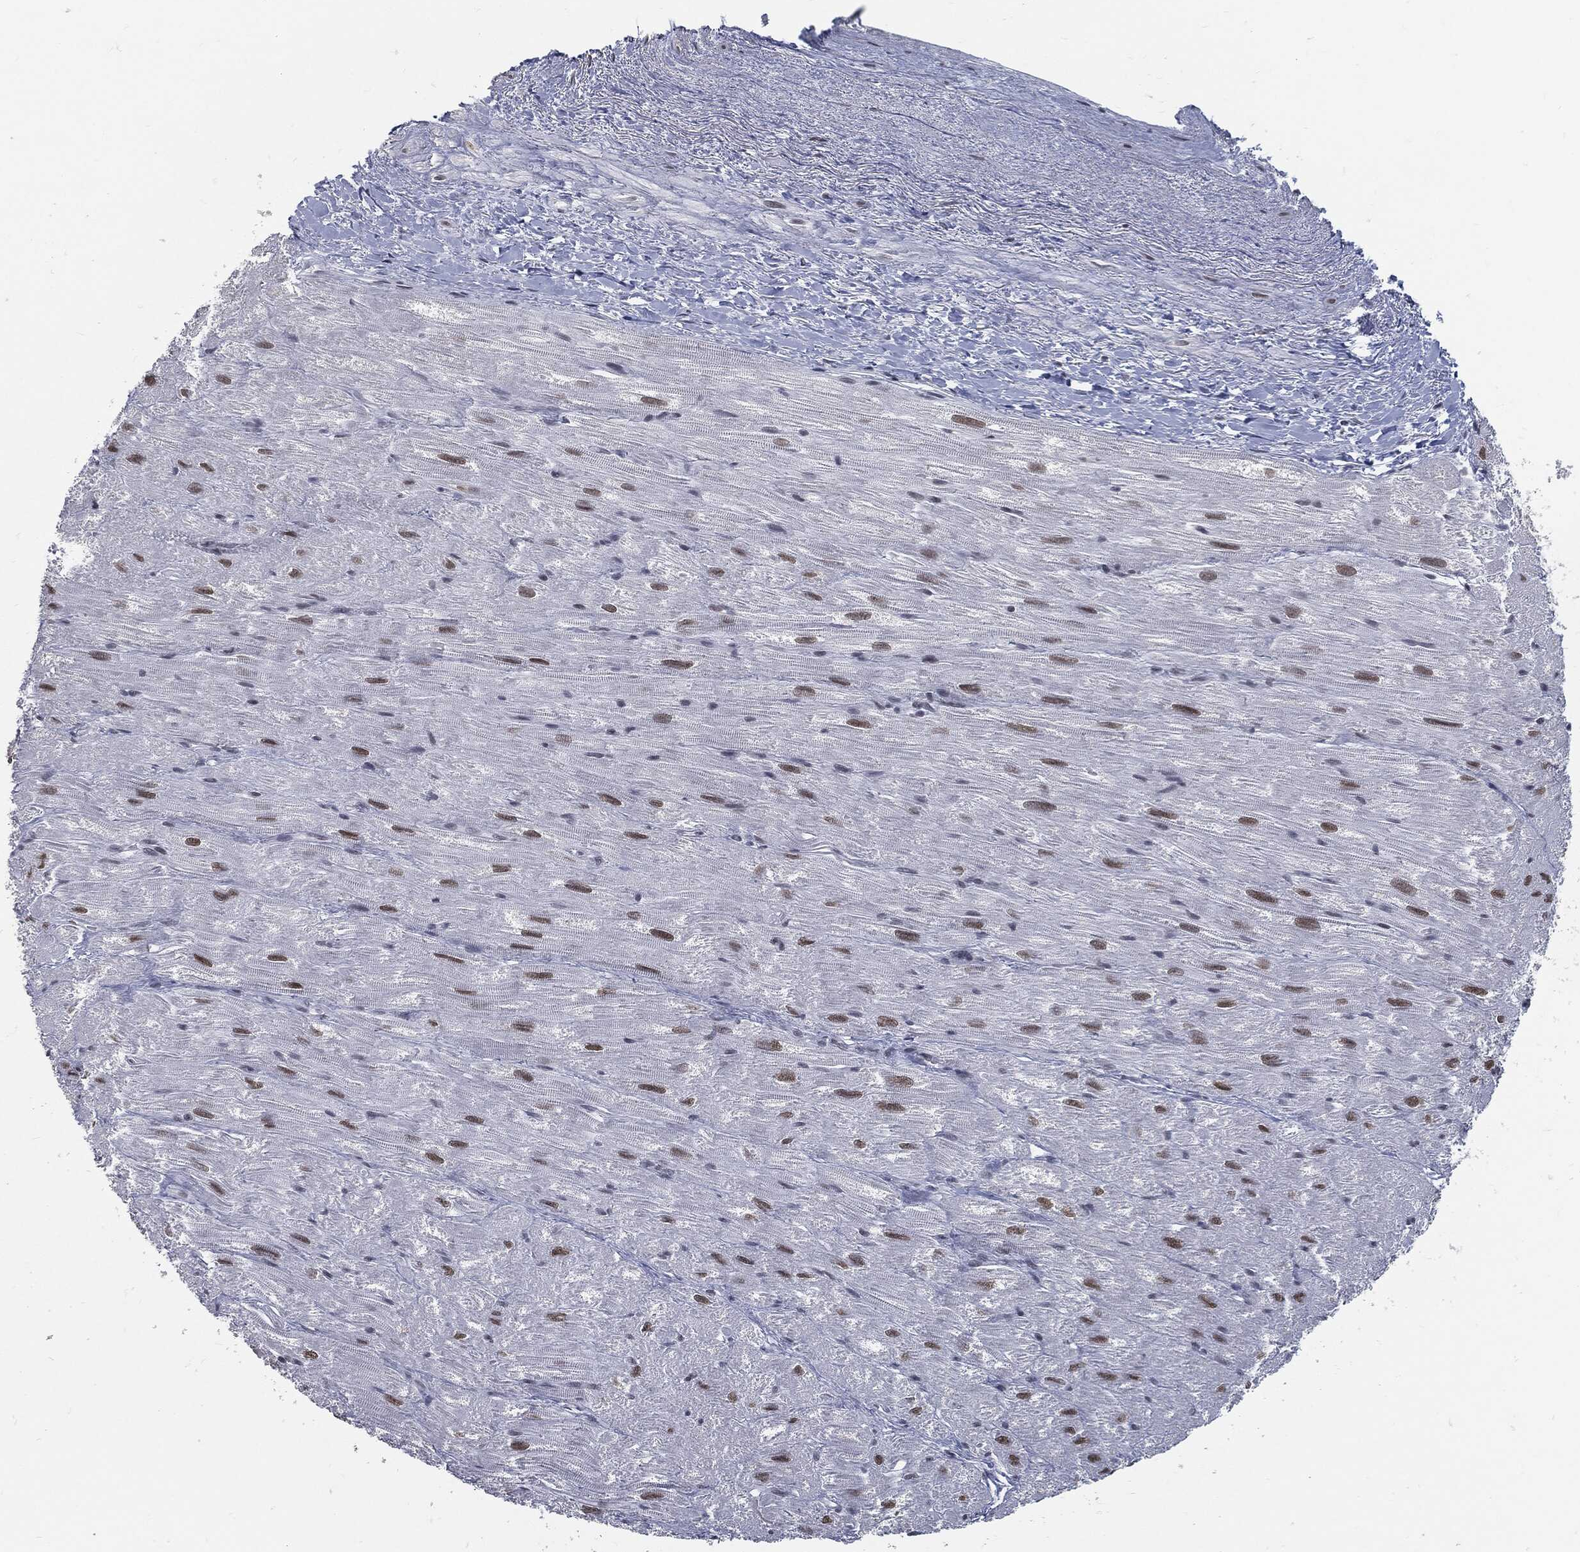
{"staining": {"intensity": "moderate", "quantity": "25%-75%", "location": "nuclear"}, "tissue": "heart muscle", "cell_type": "Cardiomyocytes", "image_type": "normal", "snomed": [{"axis": "morphology", "description": "Normal tissue, NOS"}, {"axis": "topography", "description": "Heart"}], "caption": "The immunohistochemical stain highlights moderate nuclear expression in cardiomyocytes of normal heart muscle. The protein of interest is shown in brown color, while the nuclei are stained blue.", "gene": "ANXA1", "patient": {"sex": "male", "age": 62}}